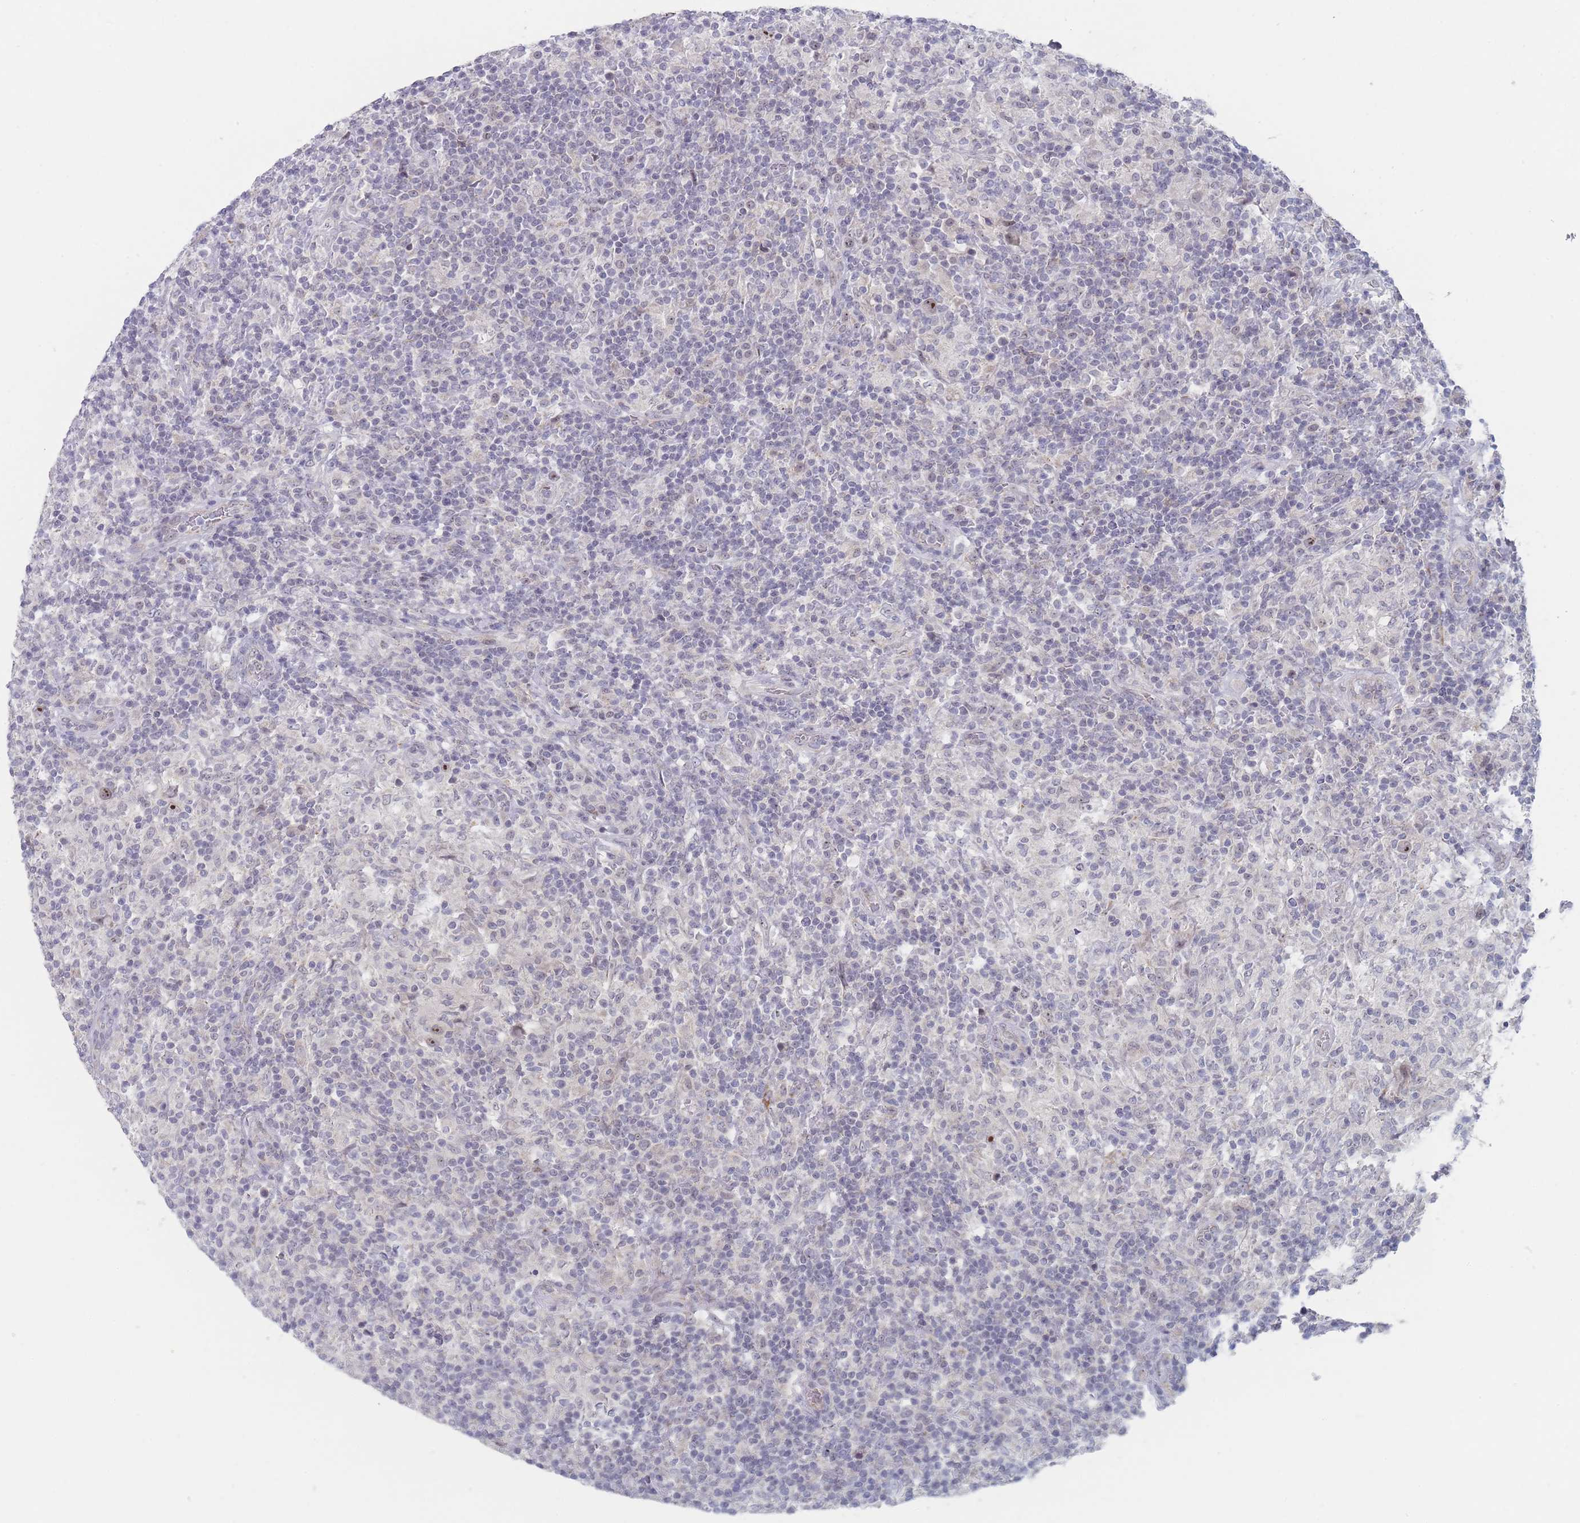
{"staining": {"intensity": "moderate", "quantity": ">75%", "location": "nuclear"}, "tissue": "lymphoma", "cell_type": "Tumor cells", "image_type": "cancer", "snomed": [{"axis": "morphology", "description": "Hodgkin's disease, NOS"}, {"axis": "topography", "description": "Lymph node"}], "caption": "A micrograph of human Hodgkin's disease stained for a protein reveals moderate nuclear brown staining in tumor cells.", "gene": "RNF8", "patient": {"sex": "male", "age": 70}}